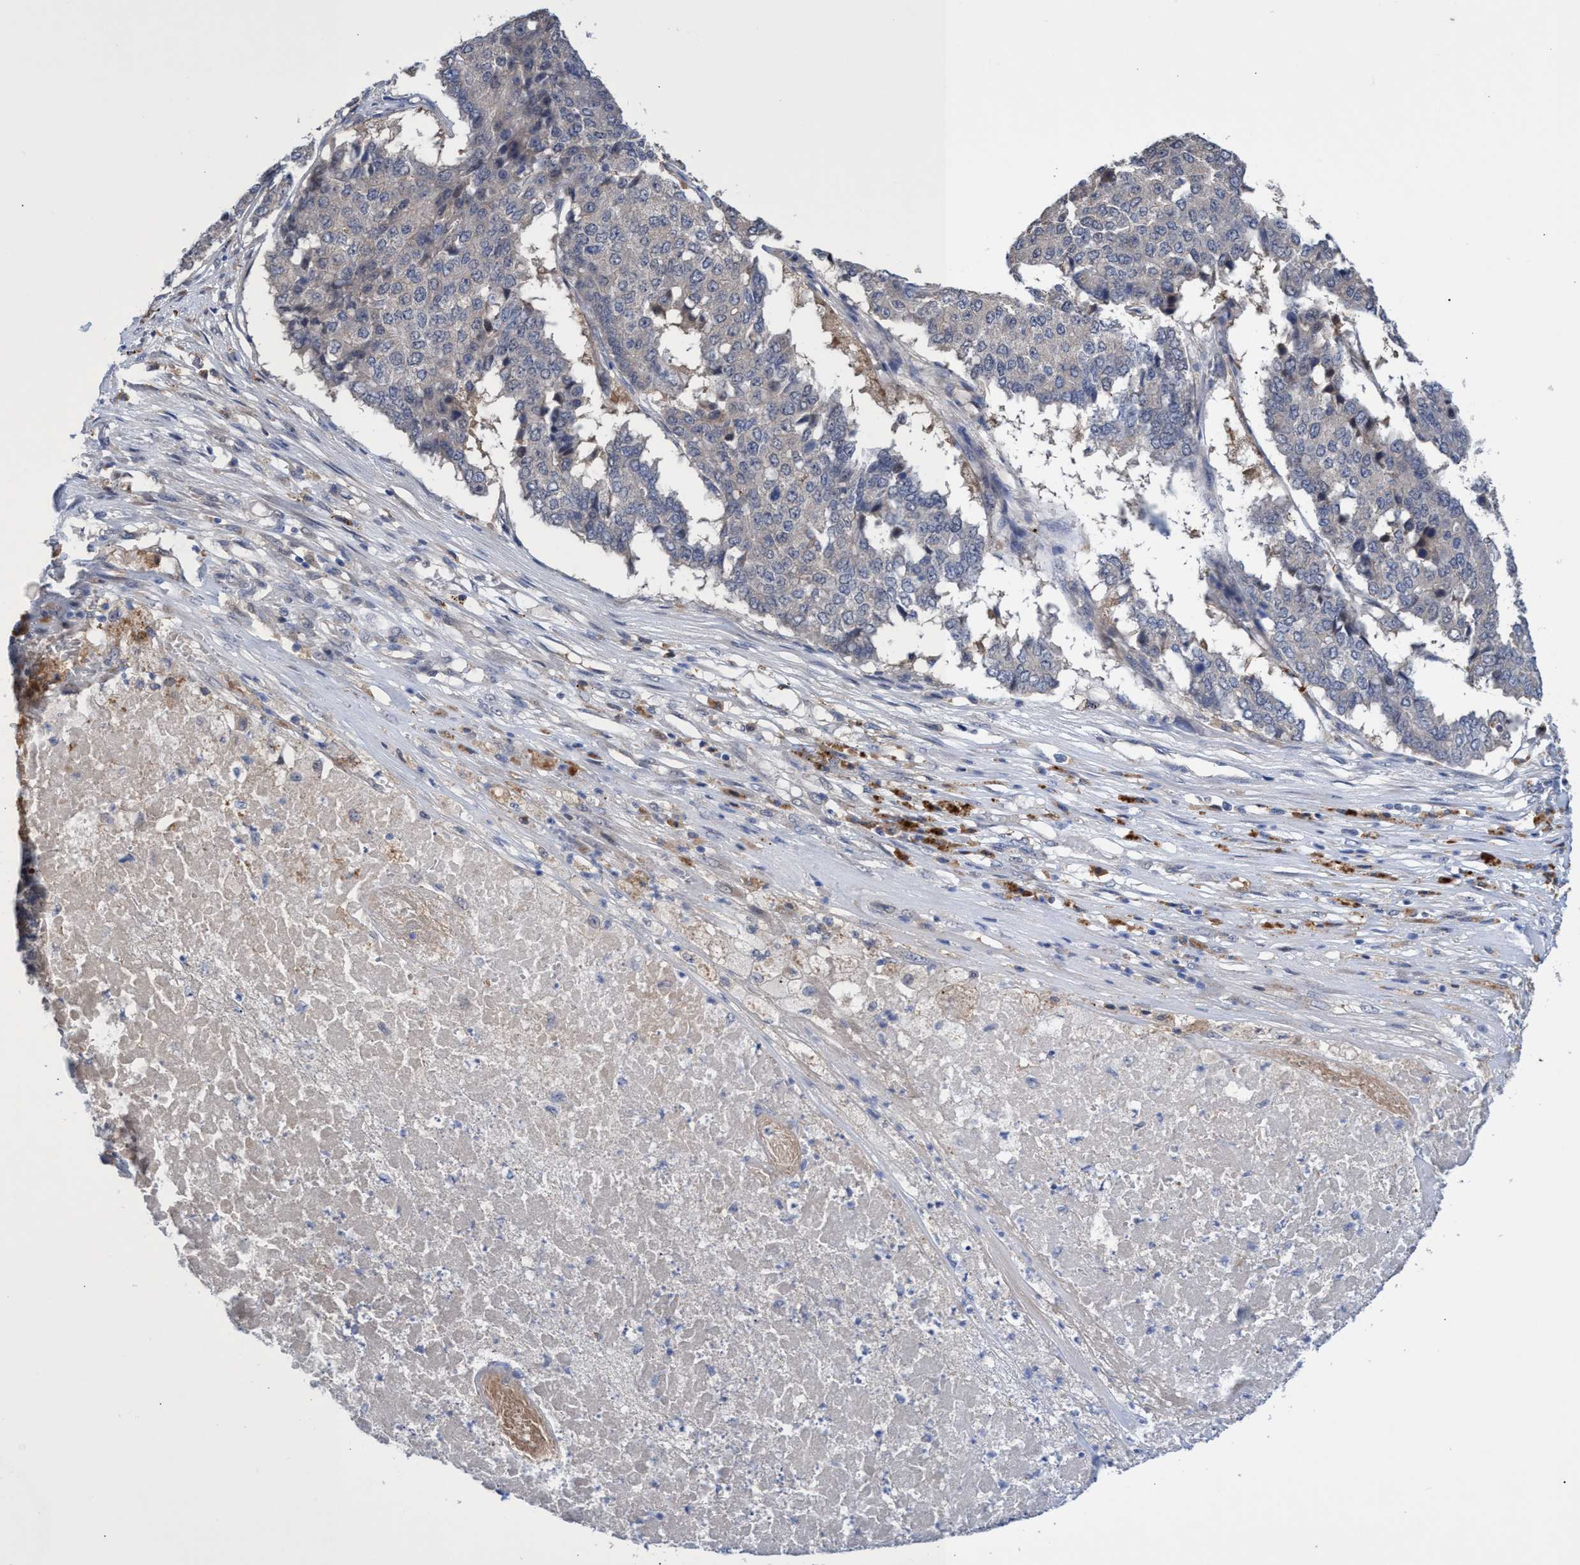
{"staining": {"intensity": "negative", "quantity": "none", "location": "none"}, "tissue": "pancreatic cancer", "cell_type": "Tumor cells", "image_type": "cancer", "snomed": [{"axis": "morphology", "description": "Adenocarcinoma, NOS"}, {"axis": "topography", "description": "Pancreas"}], "caption": "Immunohistochemical staining of human pancreatic cancer reveals no significant expression in tumor cells. Nuclei are stained in blue.", "gene": "SVEP1", "patient": {"sex": "male", "age": 50}}